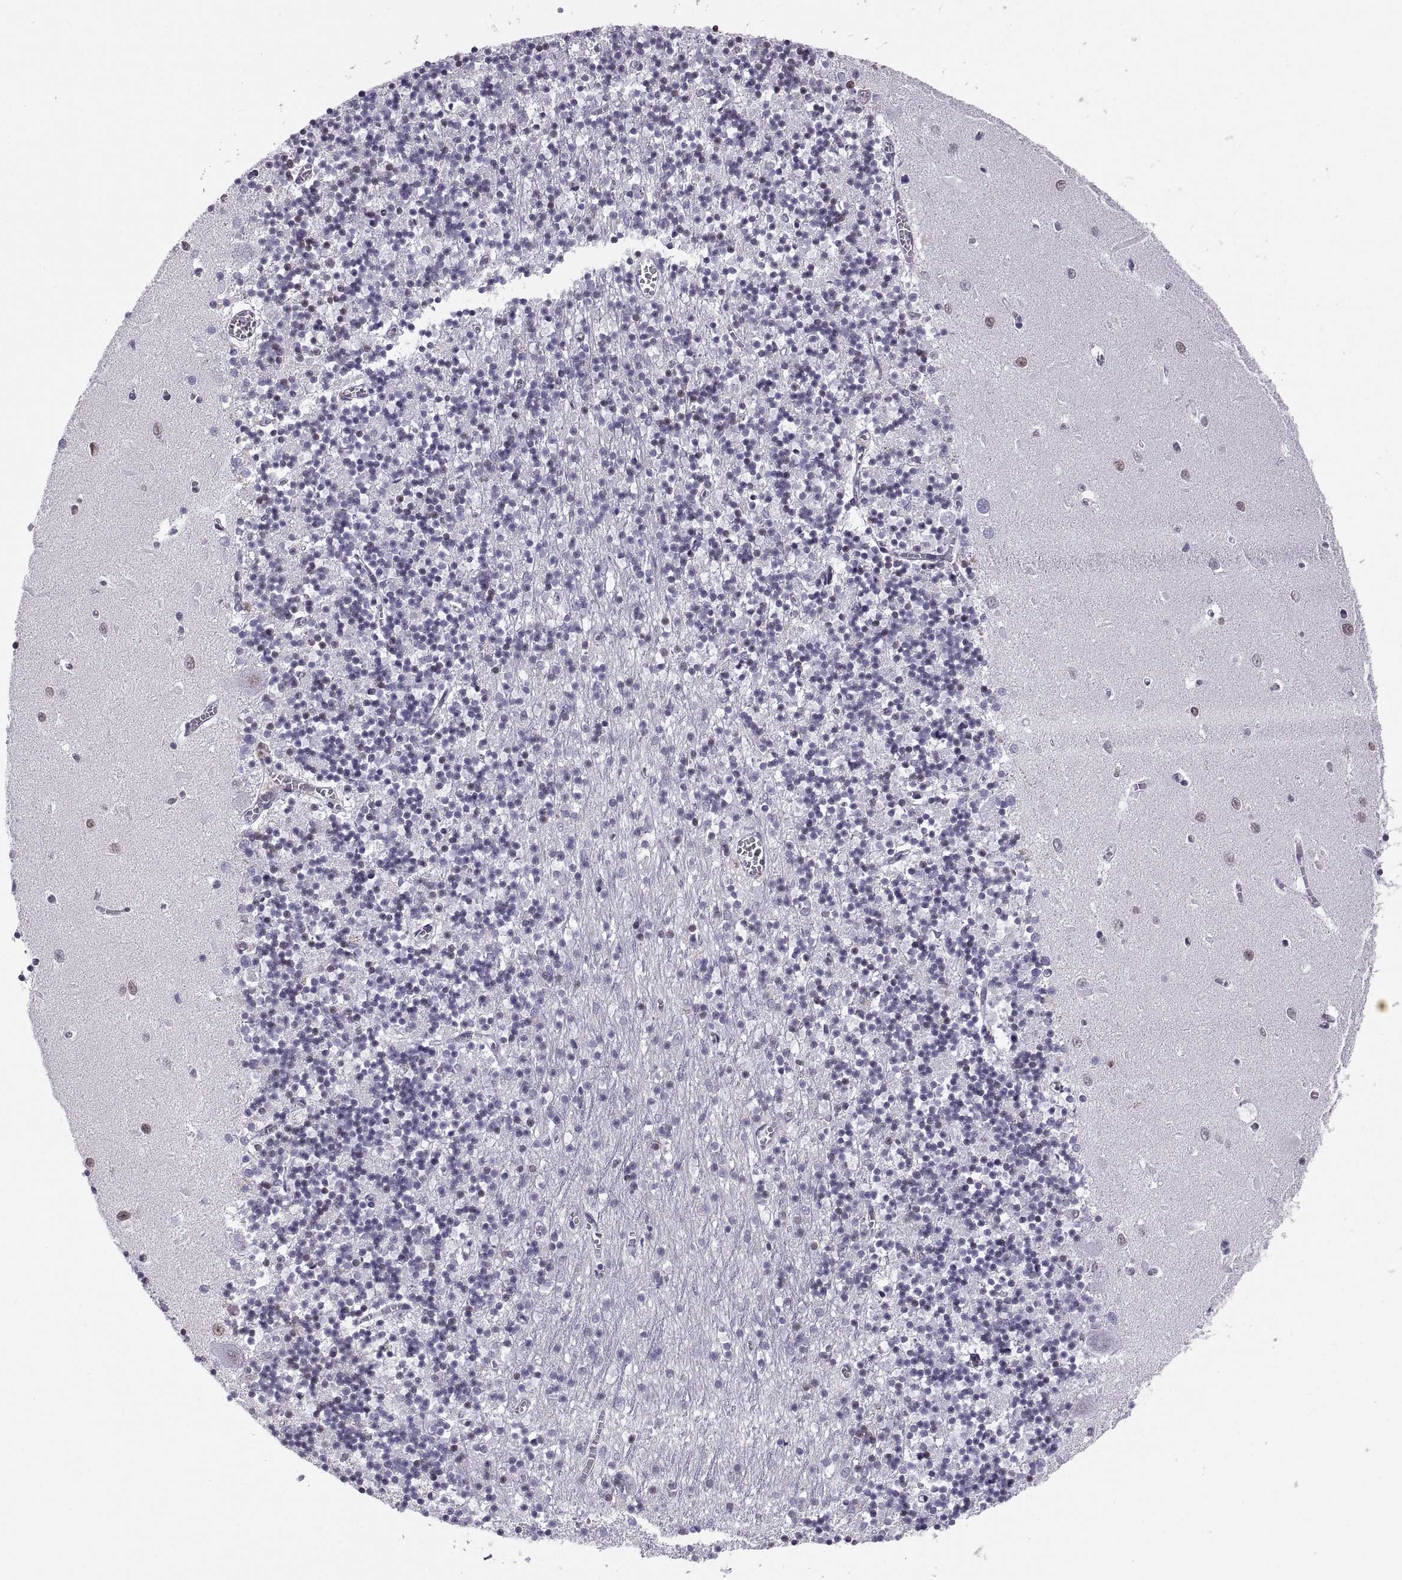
{"staining": {"intensity": "negative", "quantity": "none", "location": "none"}, "tissue": "cerebellum", "cell_type": "Cells in granular layer", "image_type": "normal", "snomed": [{"axis": "morphology", "description": "Normal tissue, NOS"}, {"axis": "topography", "description": "Cerebellum"}], "caption": "Immunohistochemistry histopathology image of normal cerebellum: human cerebellum stained with DAB (3,3'-diaminobenzidine) shows no significant protein staining in cells in granular layer.", "gene": "CARTPT", "patient": {"sex": "female", "age": 64}}